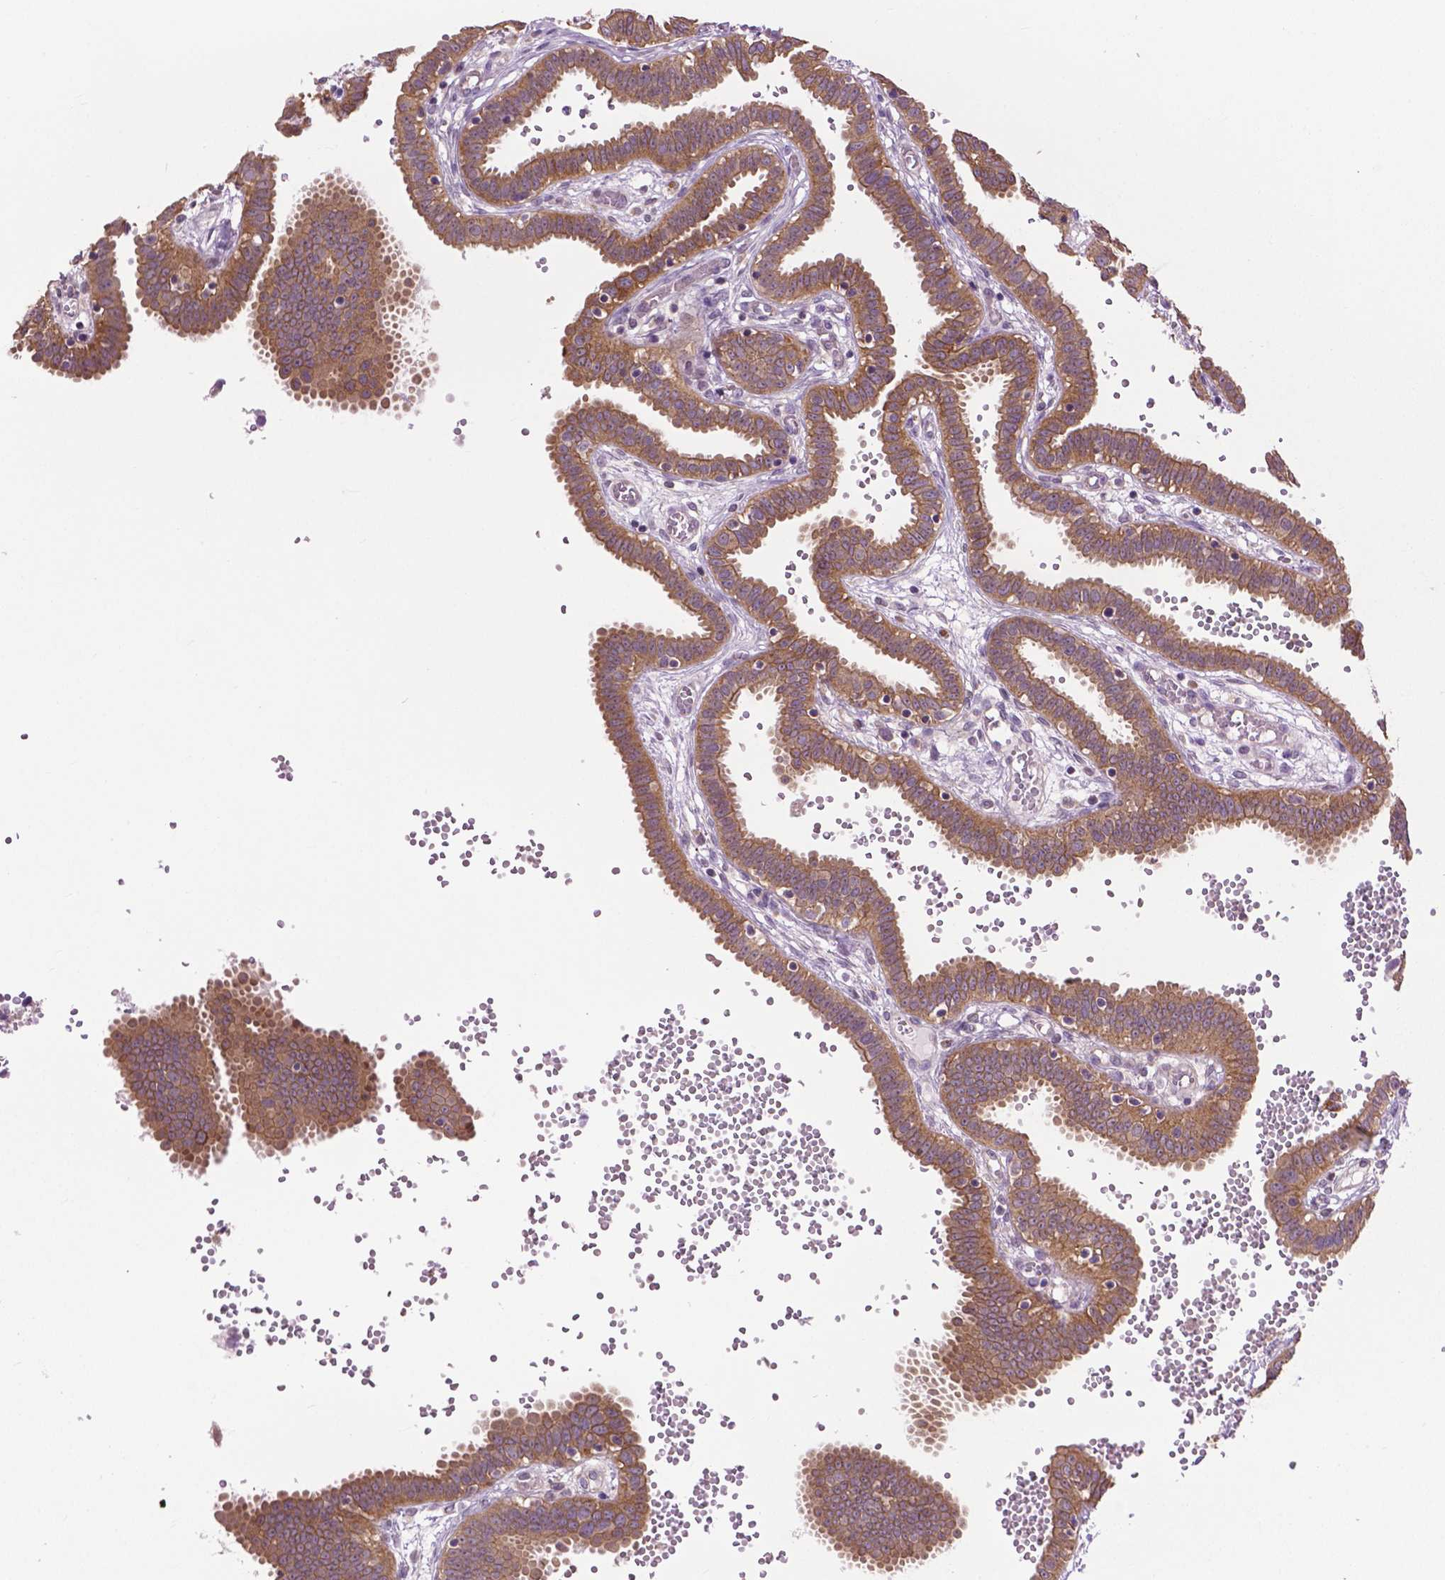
{"staining": {"intensity": "moderate", "quantity": ">75%", "location": "cytoplasmic/membranous"}, "tissue": "fallopian tube", "cell_type": "Glandular cells", "image_type": "normal", "snomed": [{"axis": "morphology", "description": "Normal tissue, NOS"}, {"axis": "topography", "description": "Fallopian tube"}], "caption": "High-magnification brightfield microscopy of benign fallopian tube stained with DAB (3,3'-diaminobenzidine) (brown) and counterstained with hematoxylin (blue). glandular cells exhibit moderate cytoplasmic/membranous expression is seen in about>75% of cells. The staining was performed using DAB (3,3'-diaminobenzidine) to visualize the protein expression in brown, while the nuclei were stained in blue with hematoxylin (Magnification: 20x).", "gene": "MZT1", "patient": {"sex": "female", "age": 37}}